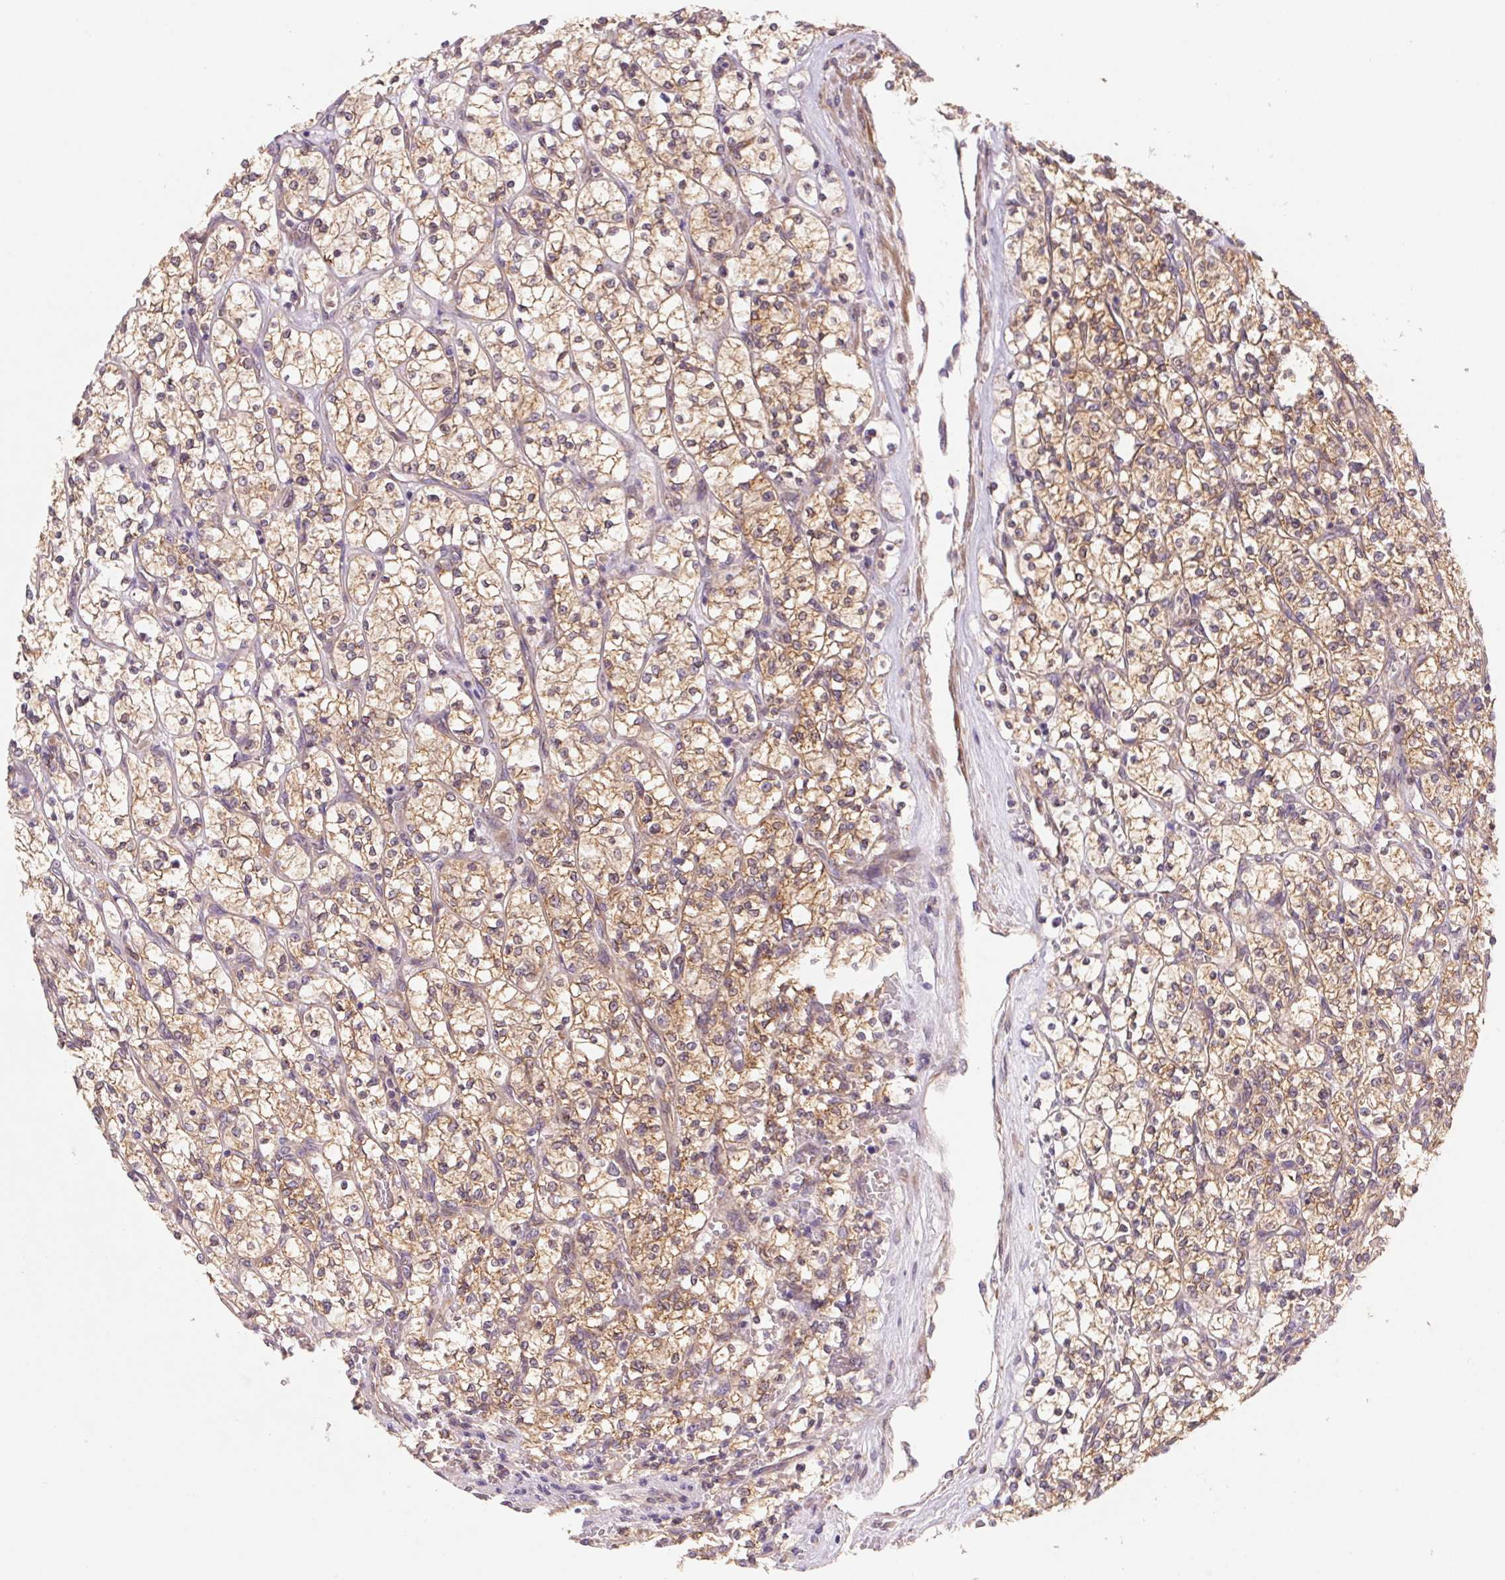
{"staining": {"intensity": "moderate", "quantity": ">75%", "location": "cytoplasmic/membranous"}, "tissue": "renal cancer", "cell_type": "Tumor cells", "image_type": "cancer", "snomed": [{"axis": "morphology", "description": "Adenocarcinoma, NOS"}, {"axis": "topography", "description": "Kidney"}], "caption": "The photomicrograph exhibits a brown stain indicating the presence of a protein in the cytoplasmic/membranous of tumor cells in renal adenocarcinoma. The protein is shown in brown color, while the nuclei are stained blue.", "gene": "RAB1A", "patient": {"sex": "female", "age": 64}}